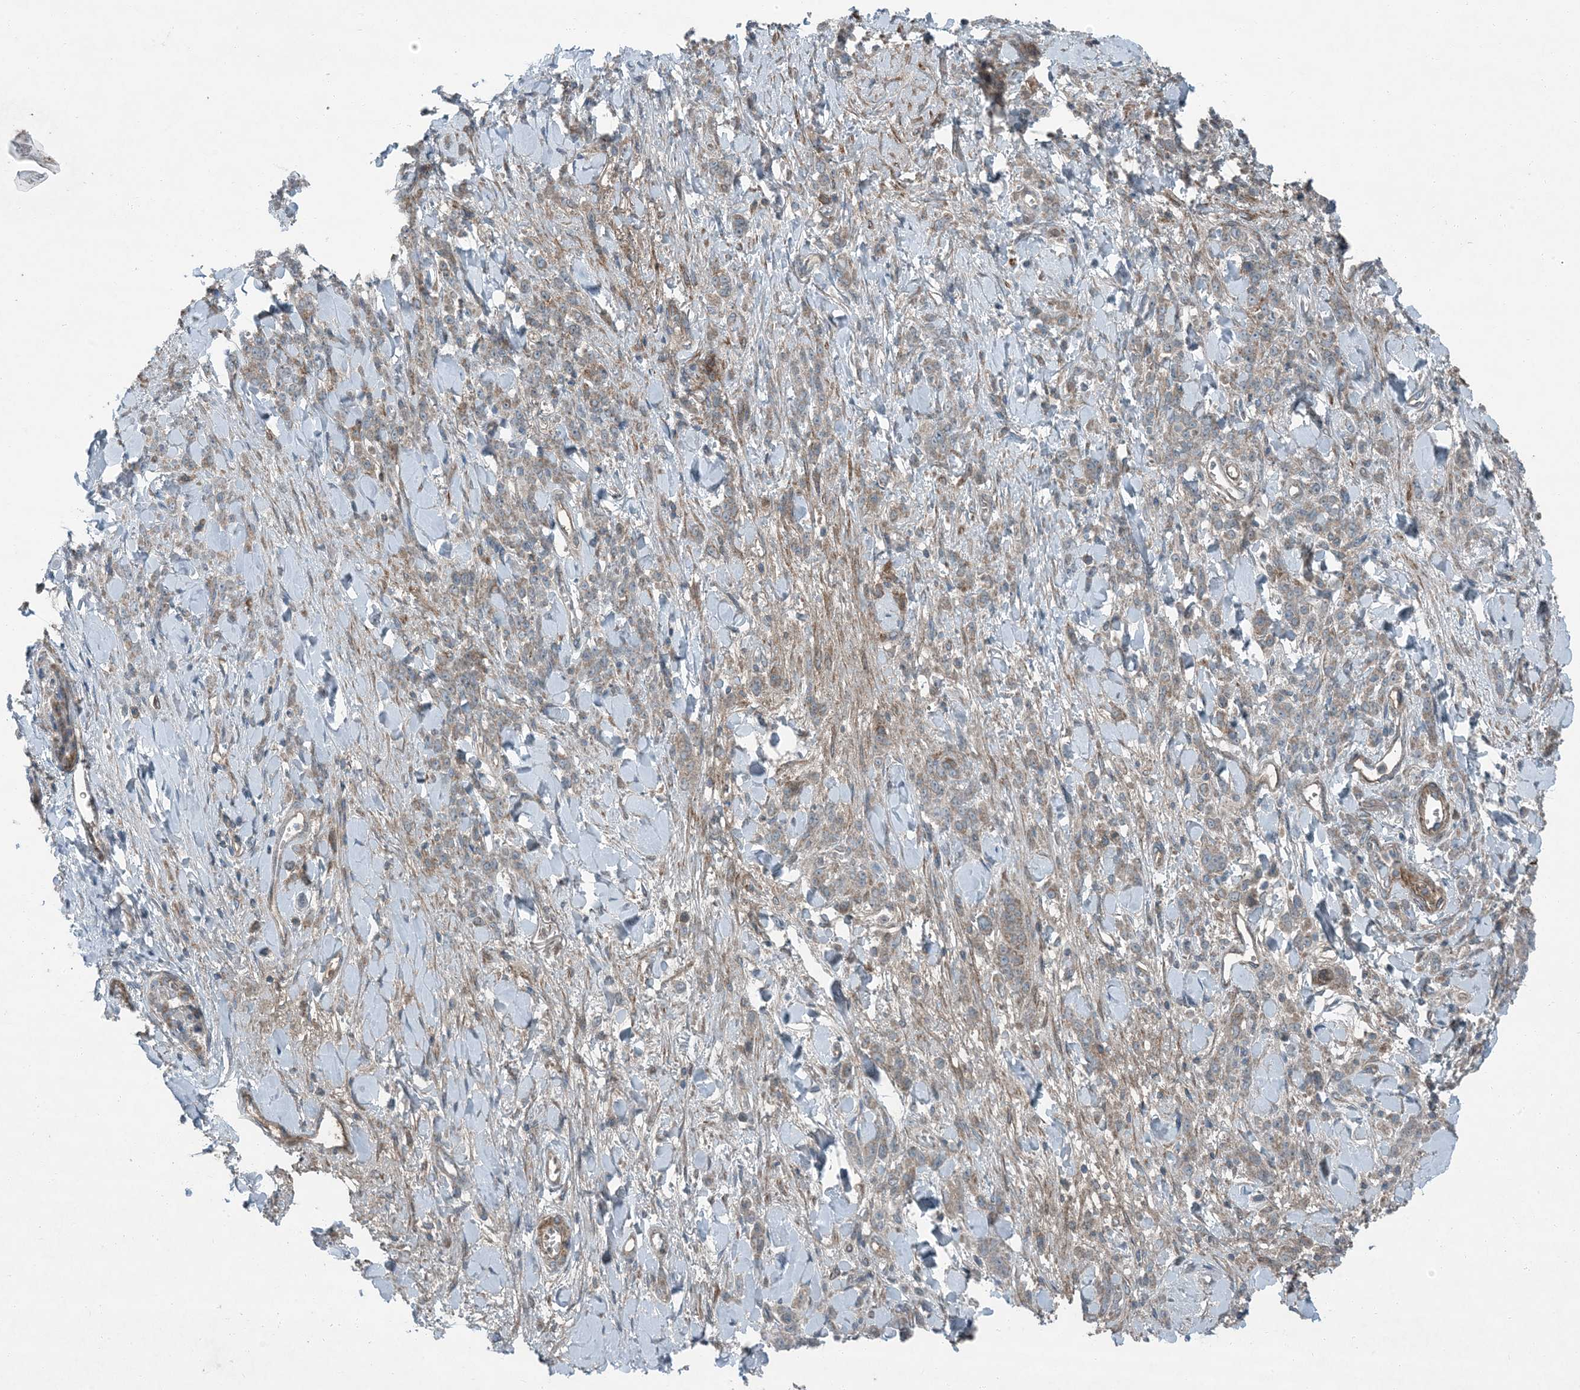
{"staining": {"intensity": "weak", "quantity": "25%-75%", "location": "cytoplasmic/membranous"}, "tissue": "stomach cancer", "cell_type": "Tumor cells", "image_type": "cancer", "snomed": [{"axis": "morphology", "description": "Normal tissue, NOS"}, {"axis": "morphology", "description": "Adenocarcinoma, NOS"}, {"axis": "topography", "description": "Stomach"}], "caption": "Protein expression by immunohistochemistry (IHC) demonstrates weak cytoplasmic/membranous expression in about 25%-75% of tumor cells in adenocarcinoma (stomach).", "gene": "APOM", "patient": {"sex": "male", "age": 82}}